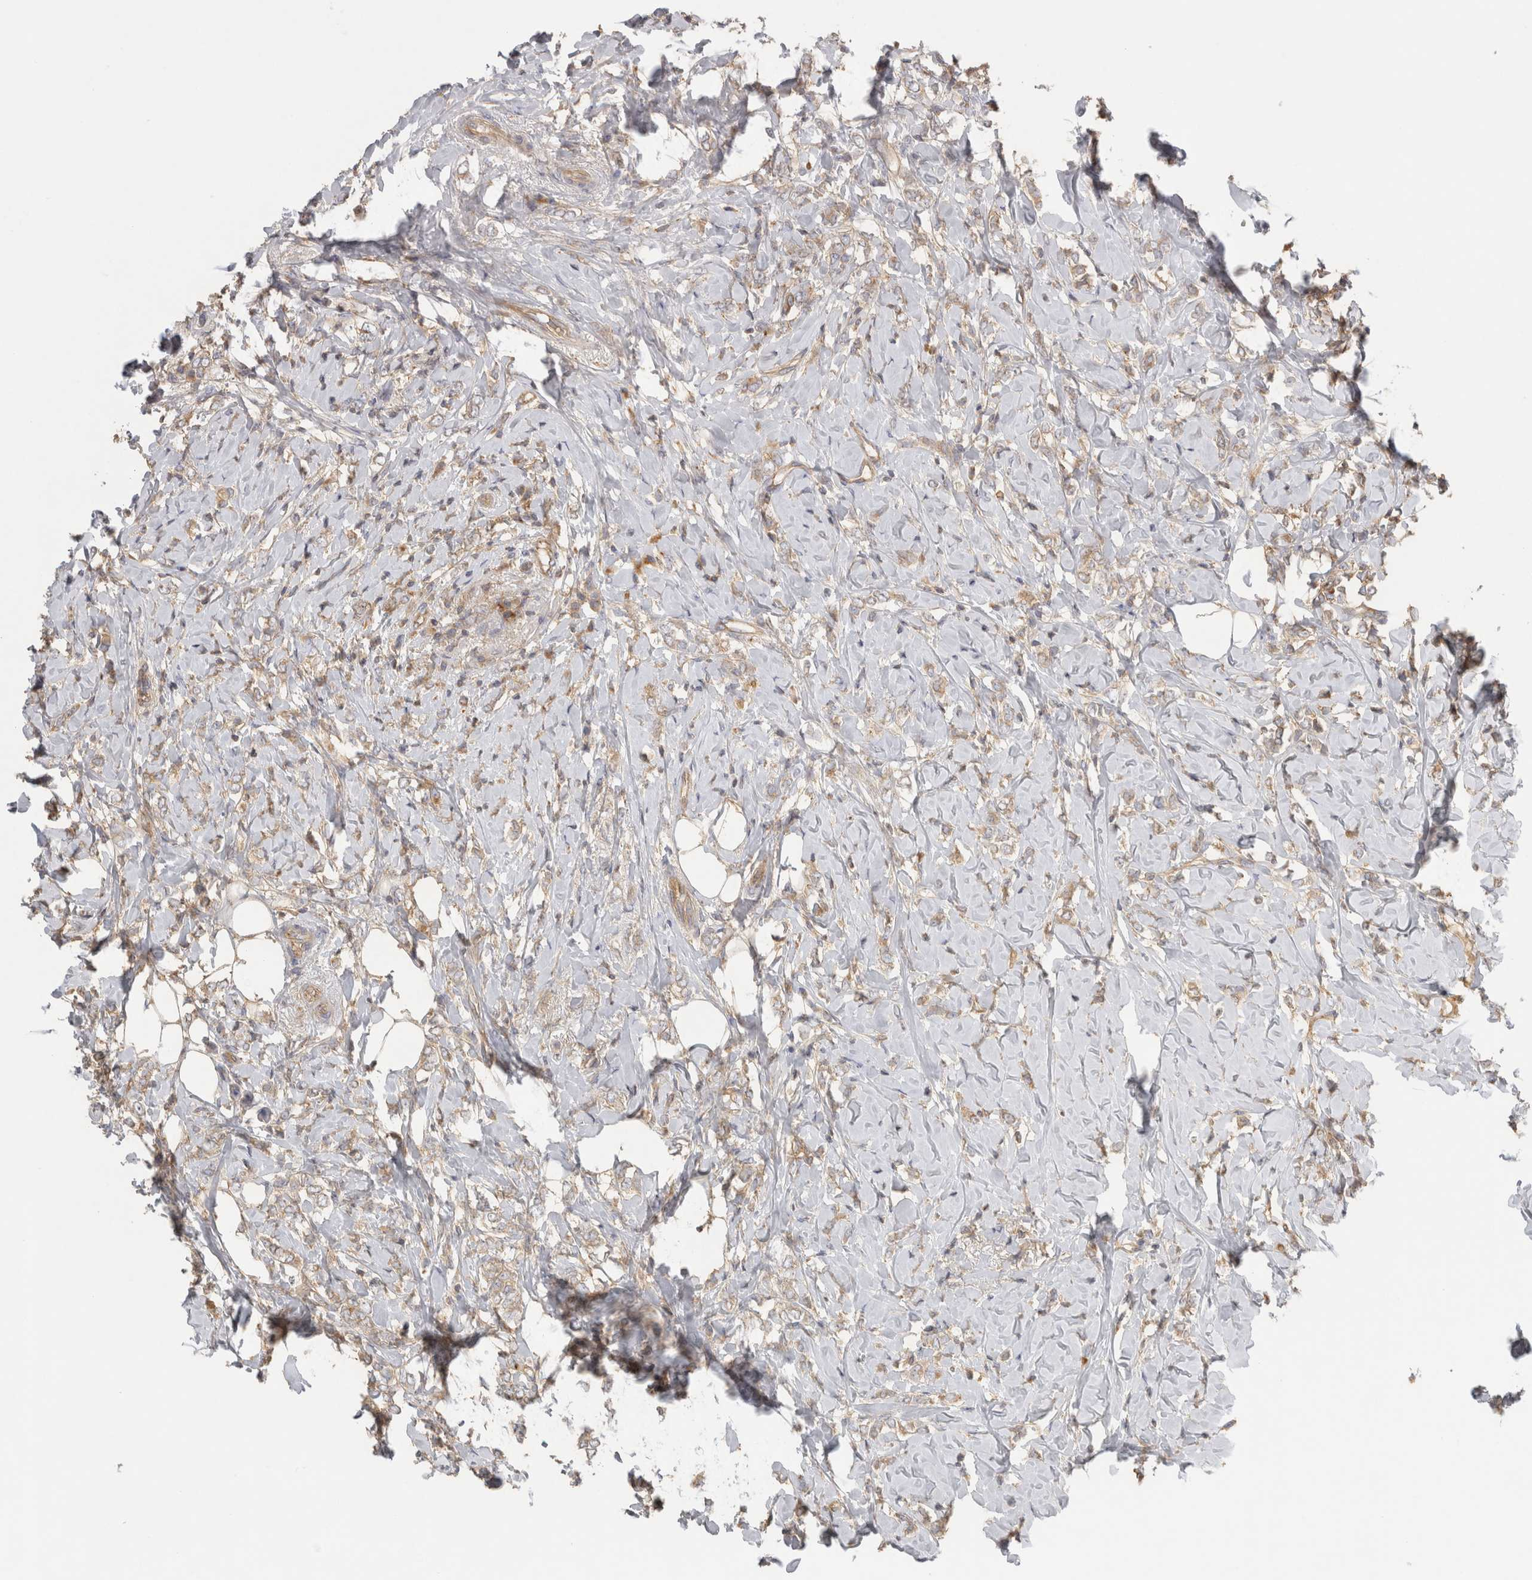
{"staining": {"intensity": "weak", "quantity": ">75%", "location": "cytoplasmic/membranous"}, "tissue": "breast cancer", "cell_type": "Tumor cells", "image_type": "cancer", "snomed": [{"axis": "morphology", "description": "Normal tissue, NOS"}, {"axis": "morphology", "description": "Lobular carcinoma"}, {"axis": "topography", "description": "Breast"}], "caption": "Immunohistochemical staining of breast lobular carcinoma demonstrates low levels of weak cytoplasmic/membranous protein positivity in approximately >75% of tumor cells. The staining was performed using DAB (3,3'-diaminobenzidine), with brown indicating positive protein expression. Nuclei are stained blue with hematoxylin.", "gene": "CHMP6", "patient": {"sex": "female", "age": 47}}